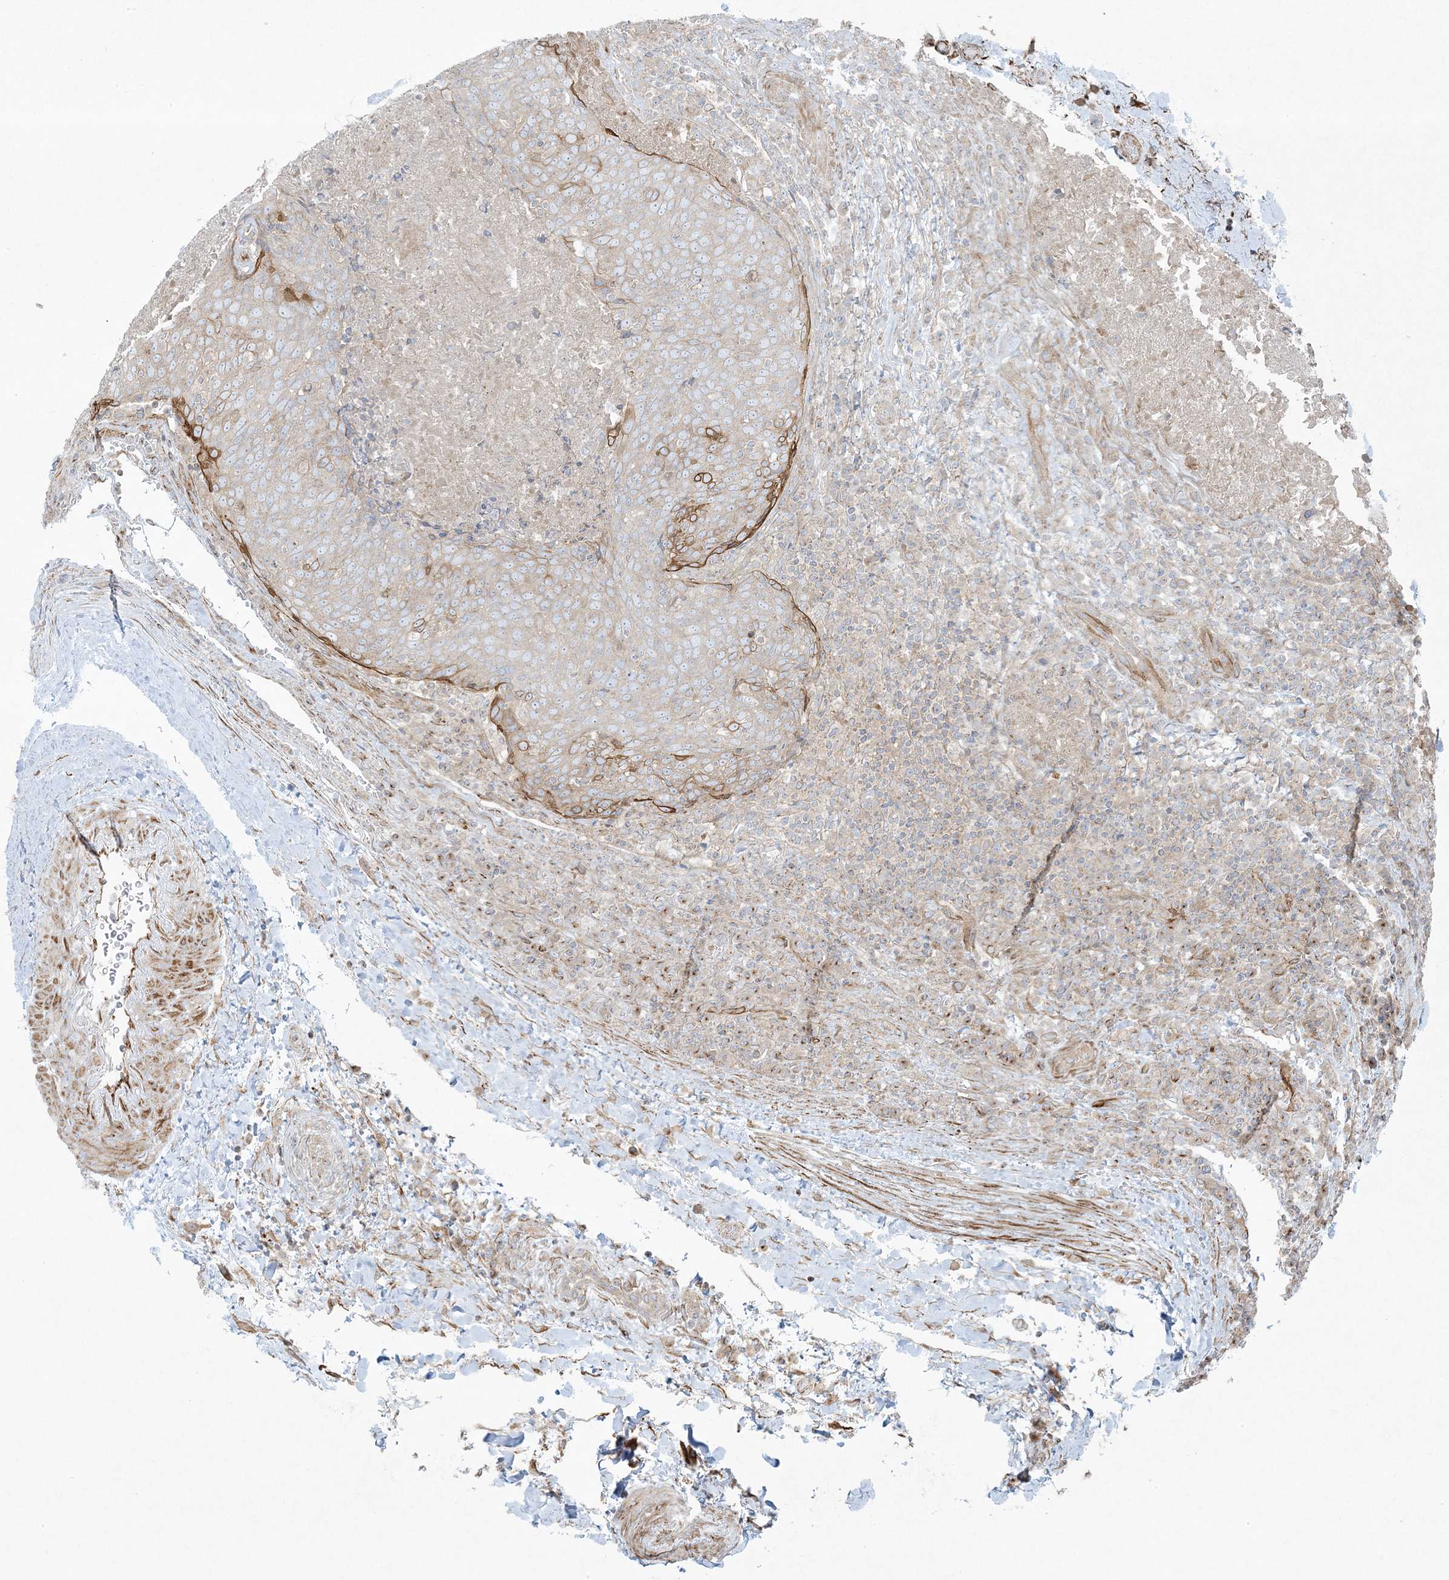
{"staining": {"intensity": "strong", "quantity": "<25%", "location": "cytoplasmic/membranous"}, "tissue": "head and neck cancer", "cell_type": "Tumor cells", "image_type": "cancer", "snomed": [{"axis": "morphology", "description": "Squamous cell carcinoma, NOS"}, {"axis": "morphology", "description": "Squamous cell carcinoma, metastatic, NOS"}, {"axis": "topography", "description": "Lymph node"}, {"axis": "topography", "description": "Head-Neck"}], "caption": "An immunohistochemistry (IHC) photomicrograph of tumor tissue is shown. Protein staining in brown shows strong cytoplasmic/membranous positivity in head and neck cancer within tumor cells. (Stains: DAB in brown, nuclei in blue, Microscopy: brightfield microscopy at high magnification).", "gene": "PIK3R4", "patient": {"sex": "male", "age": 62}}